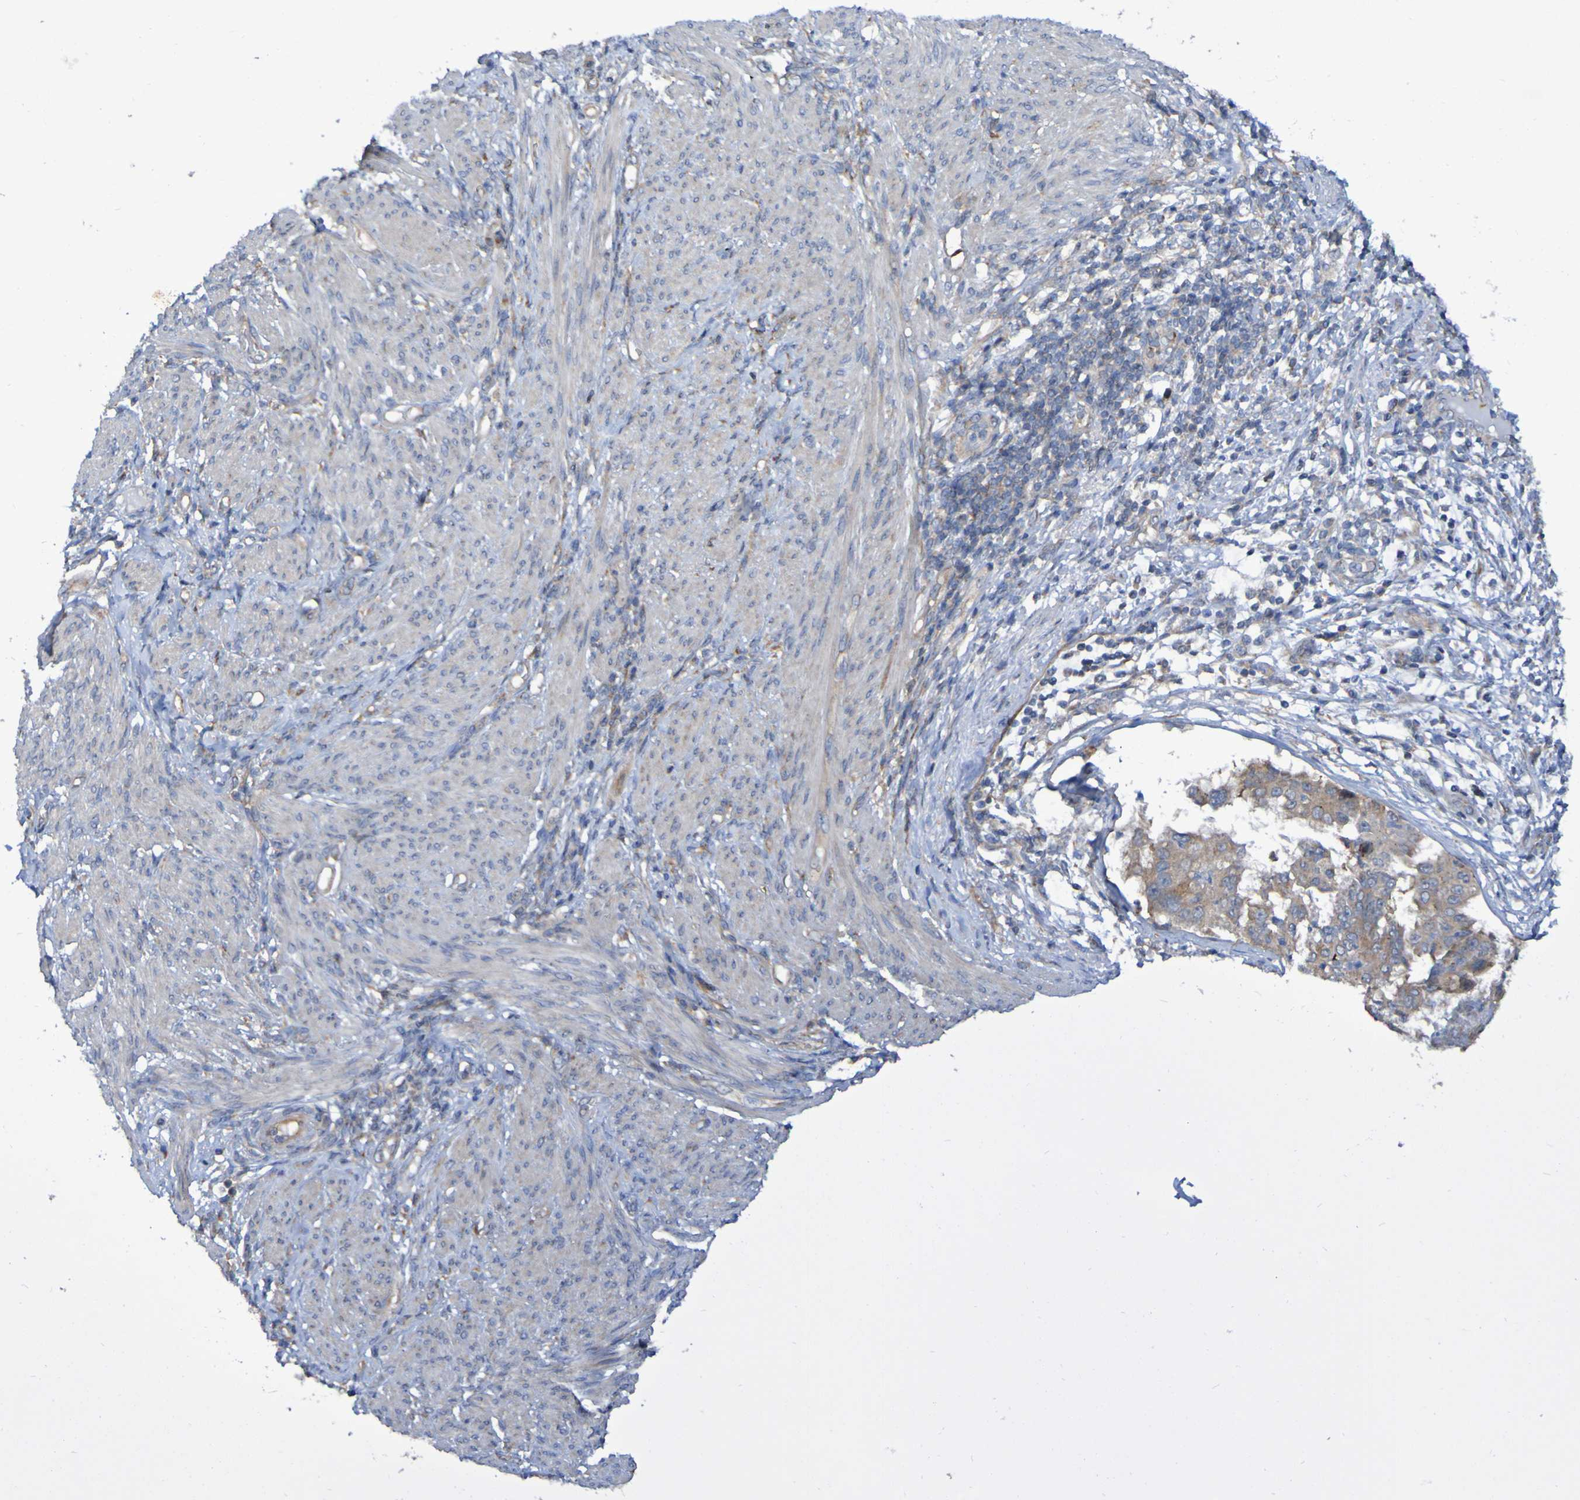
{"staining": {"intensity": "weak", "quantity": ">75%", "location": "cytoplasmic/membranous"}, "tissue": "endometrial cancer", "cell_type": "Tumor cells", "image_type": "cancer", "snomed": [{"axis": "morphology", "description": "Adenocarcinoma, NOS"}, {"axis": "topography", "description": "Endometrium"}], "caption": "Immunohistochemistry (DAB) staining of human endometrial cancer demonstrates weak cytoplasmic/membranous protein expression in about >75% of tumor cells. The staining was performed using DAB, with brown indicating positive protein expression. Nuclei are stained blue with hematoxylin.", "gene": "LMBRD2", "patient": {"sex": "female", "age": 85}}